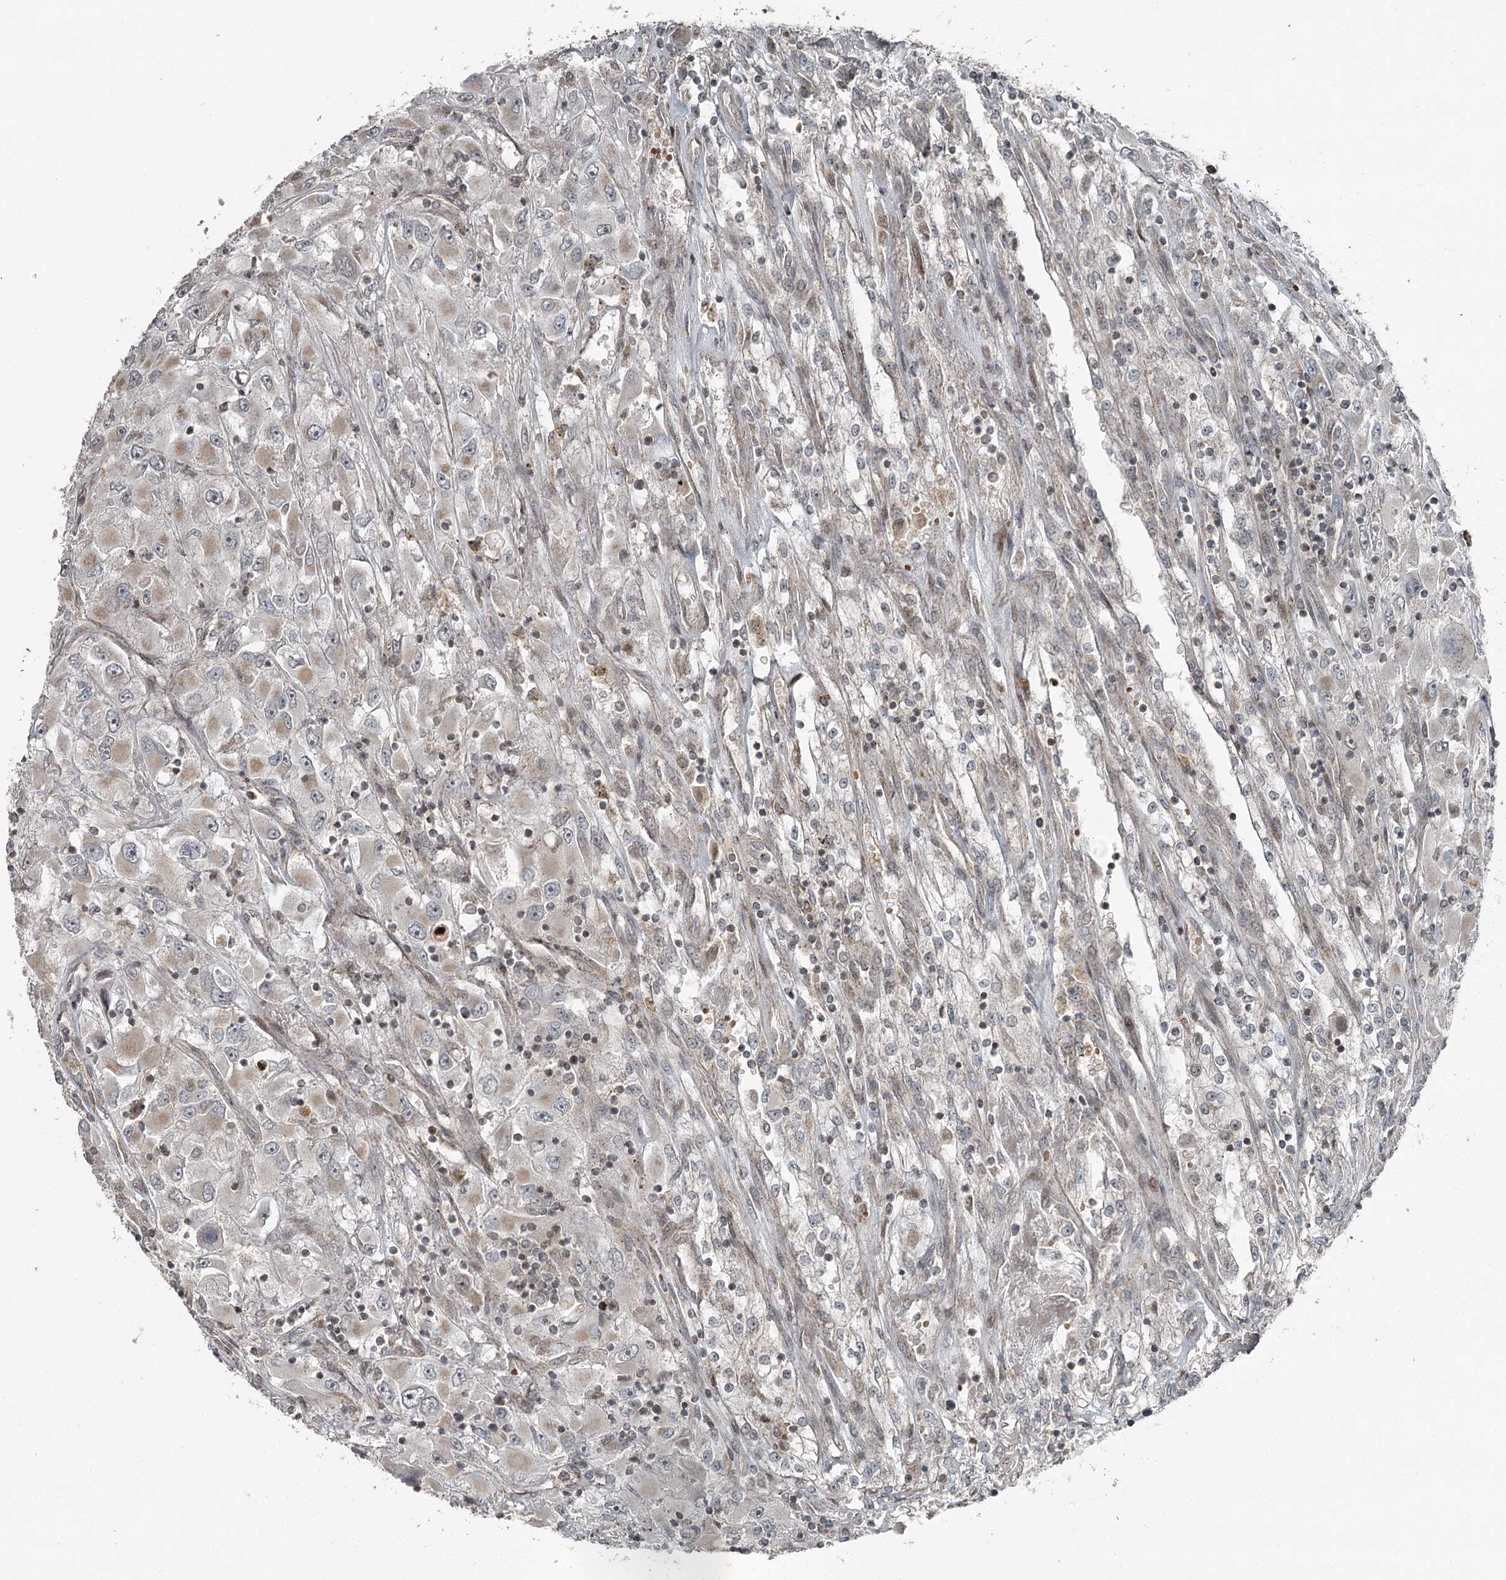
{"staining": {"intensity": "weak", "quantity": "<25%", "location": "cytoplasmic/membranous"}, "tissue": "renal cancer", "cell_type": "Tumor cells", "image_type": "cancer", "snomed": [{"axis": "morphology", "description": "Adenocarcinoma, NOS"}, {"axis": "topography", "description": "Kidney"}], "caption": "The micrograph exhibits no staining of tumor cells in renal cancer.", "gene": "RASSF8", "patient": {"sex": "female", "age": 52}}